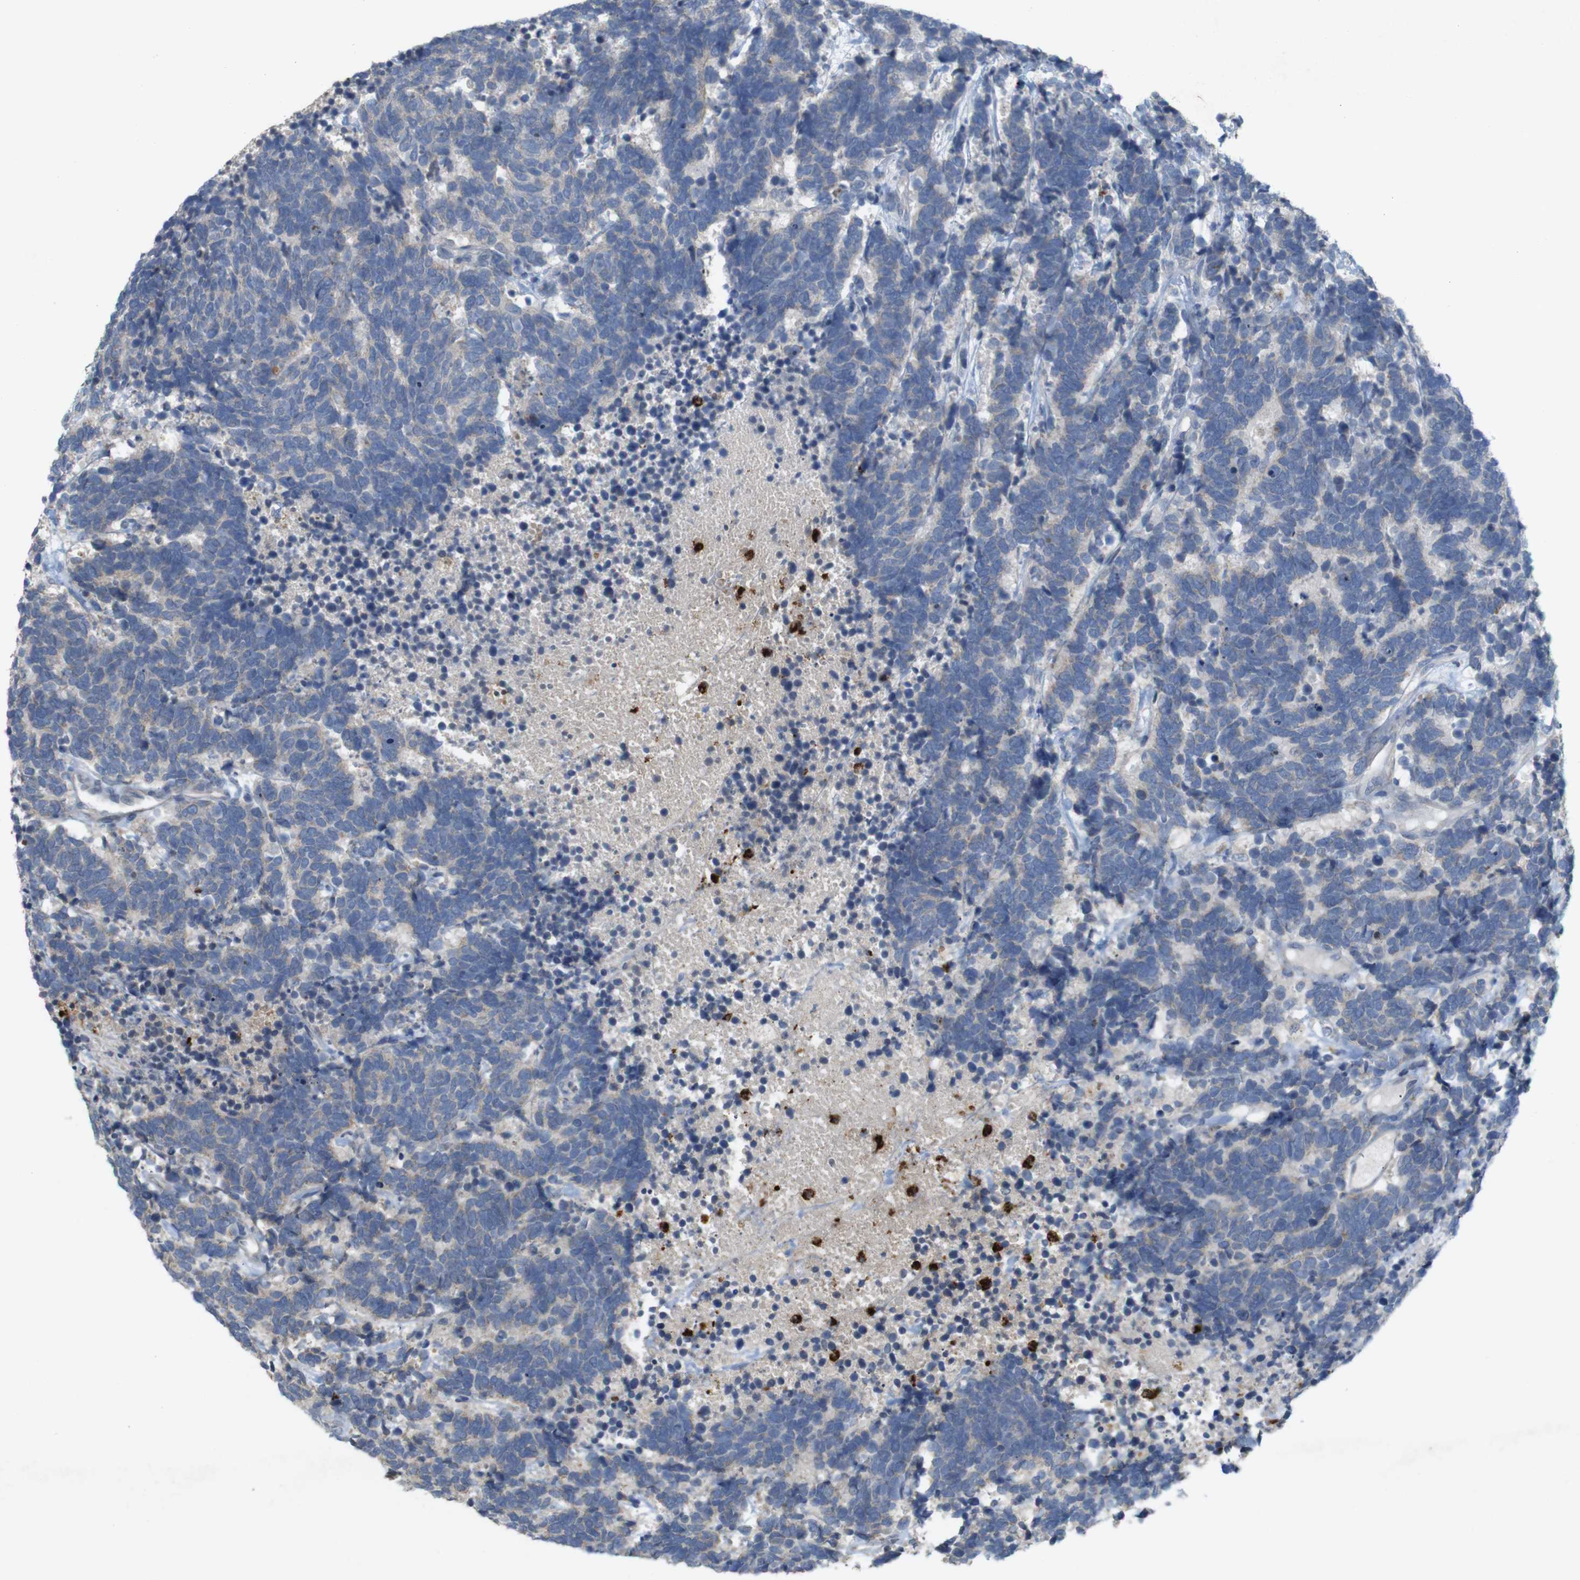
{"staining": {"intensity": "negative", "quantity": "none", "location": "none"}, "tissue": "carcinoid", "cell_type": "Tumor cells", "image_type": "cancer", "snomed": [{"axis": "morphology", "description": "Carcinoma, NOS"}, {"axis": "morphology", "description": "Carcinoid, malignant, NOS"}, {"axis": "topography", "description": "Urinary bladder"}], "caption": "Immunohistochemical staining of human carcinoid (malignant) displays no significant positivity in tumor cells.", "gene": "TSPAN14", "patient": {"sex": "male", "age": 57}}